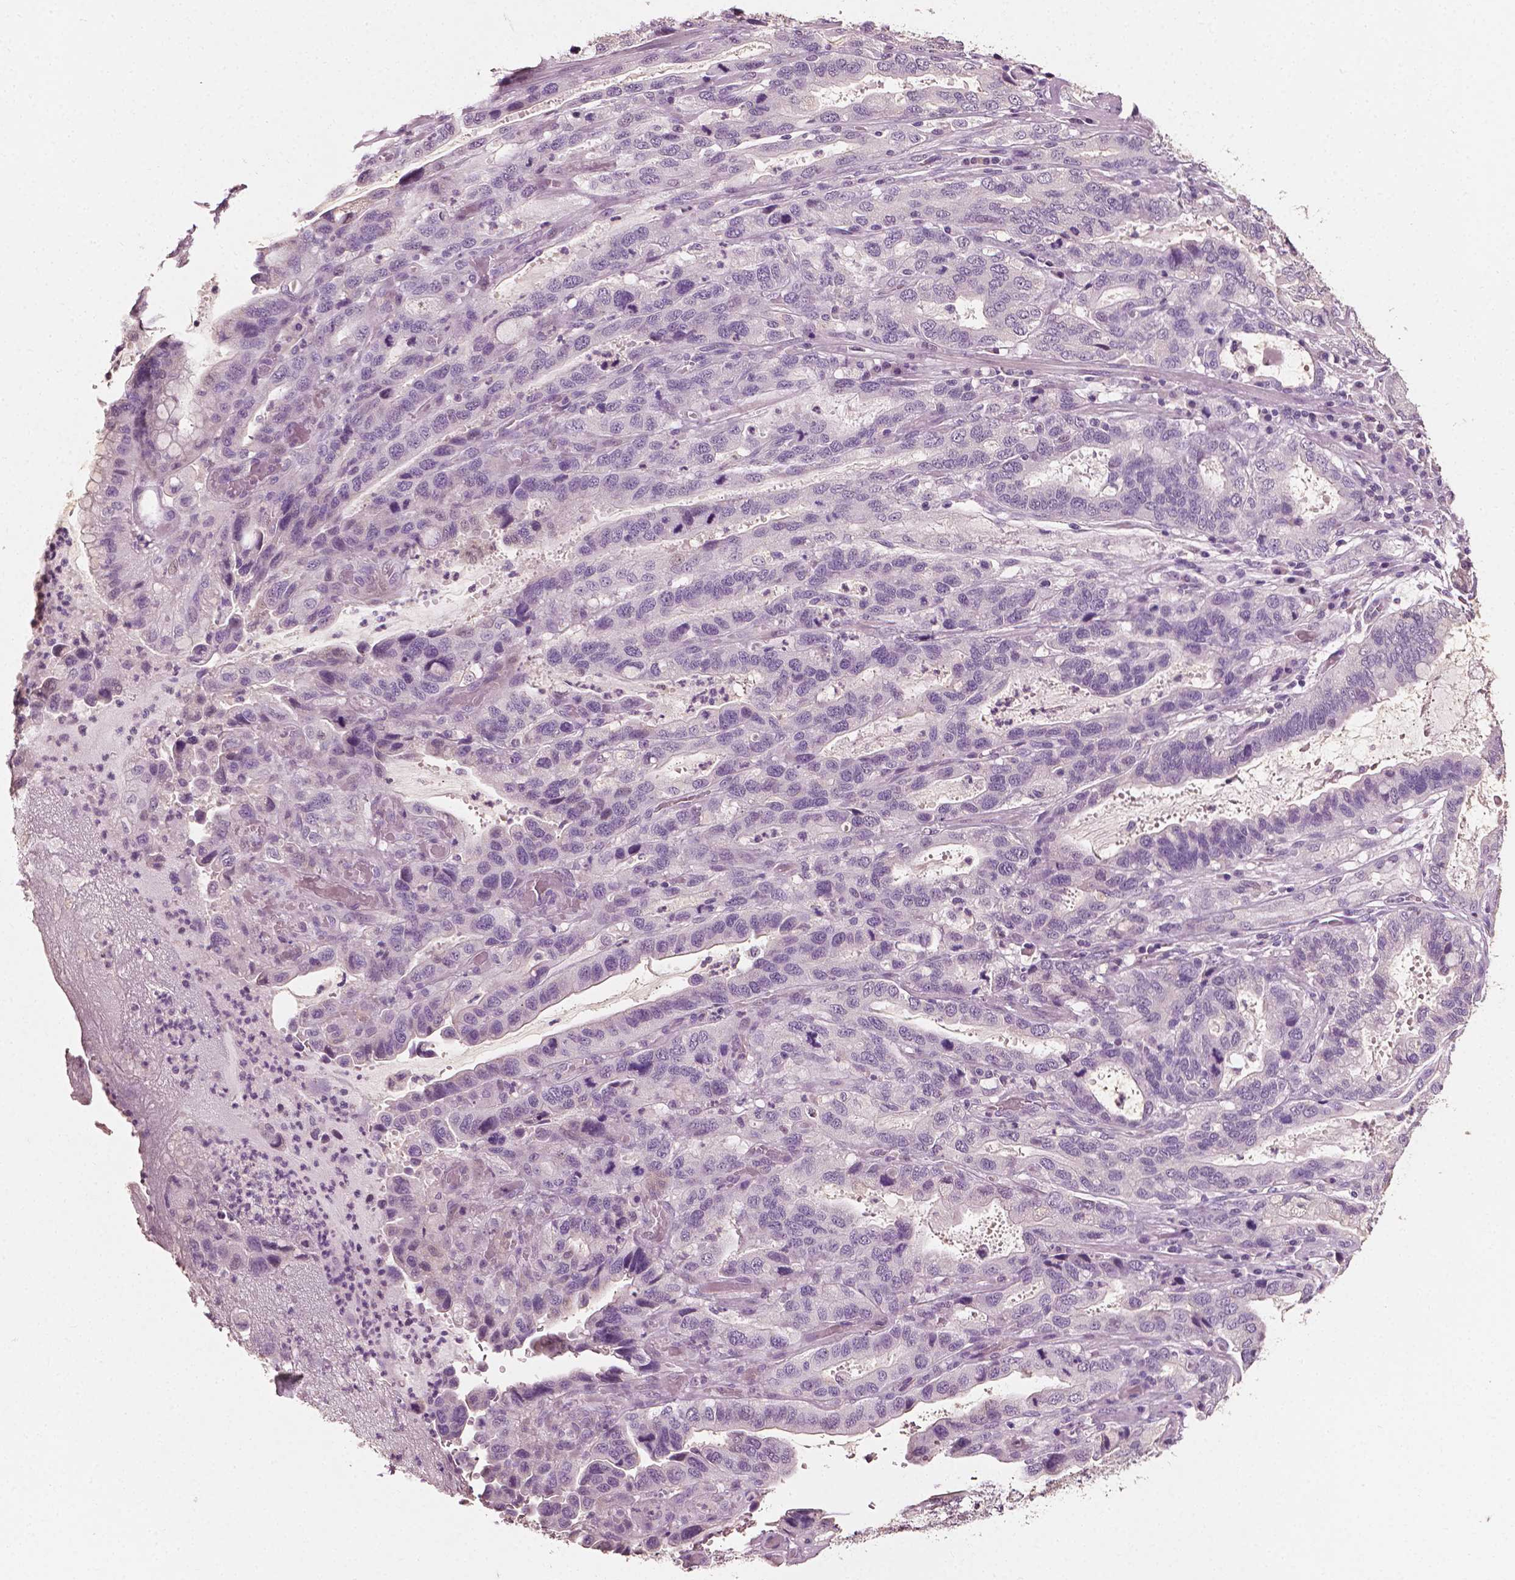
{"staining": {"intensity": "negative", "quantity": "none", "location": "none"}, "tissue": "stomach cancer", "cell_type": "Tumor cells", "image_type": "cancer", "snomed": [{"axis": "morphology", "description": "Adenocarcinoma, NOS"}, {"axis": "topography", "description": "Stomach, lower"}], "caption": "This is an IHC photomicrograph of human stomach cancer. There is no positivity in tumor cells.", "gene": "PLA2R1", "patient": {"sex": "female", "age": 76}}